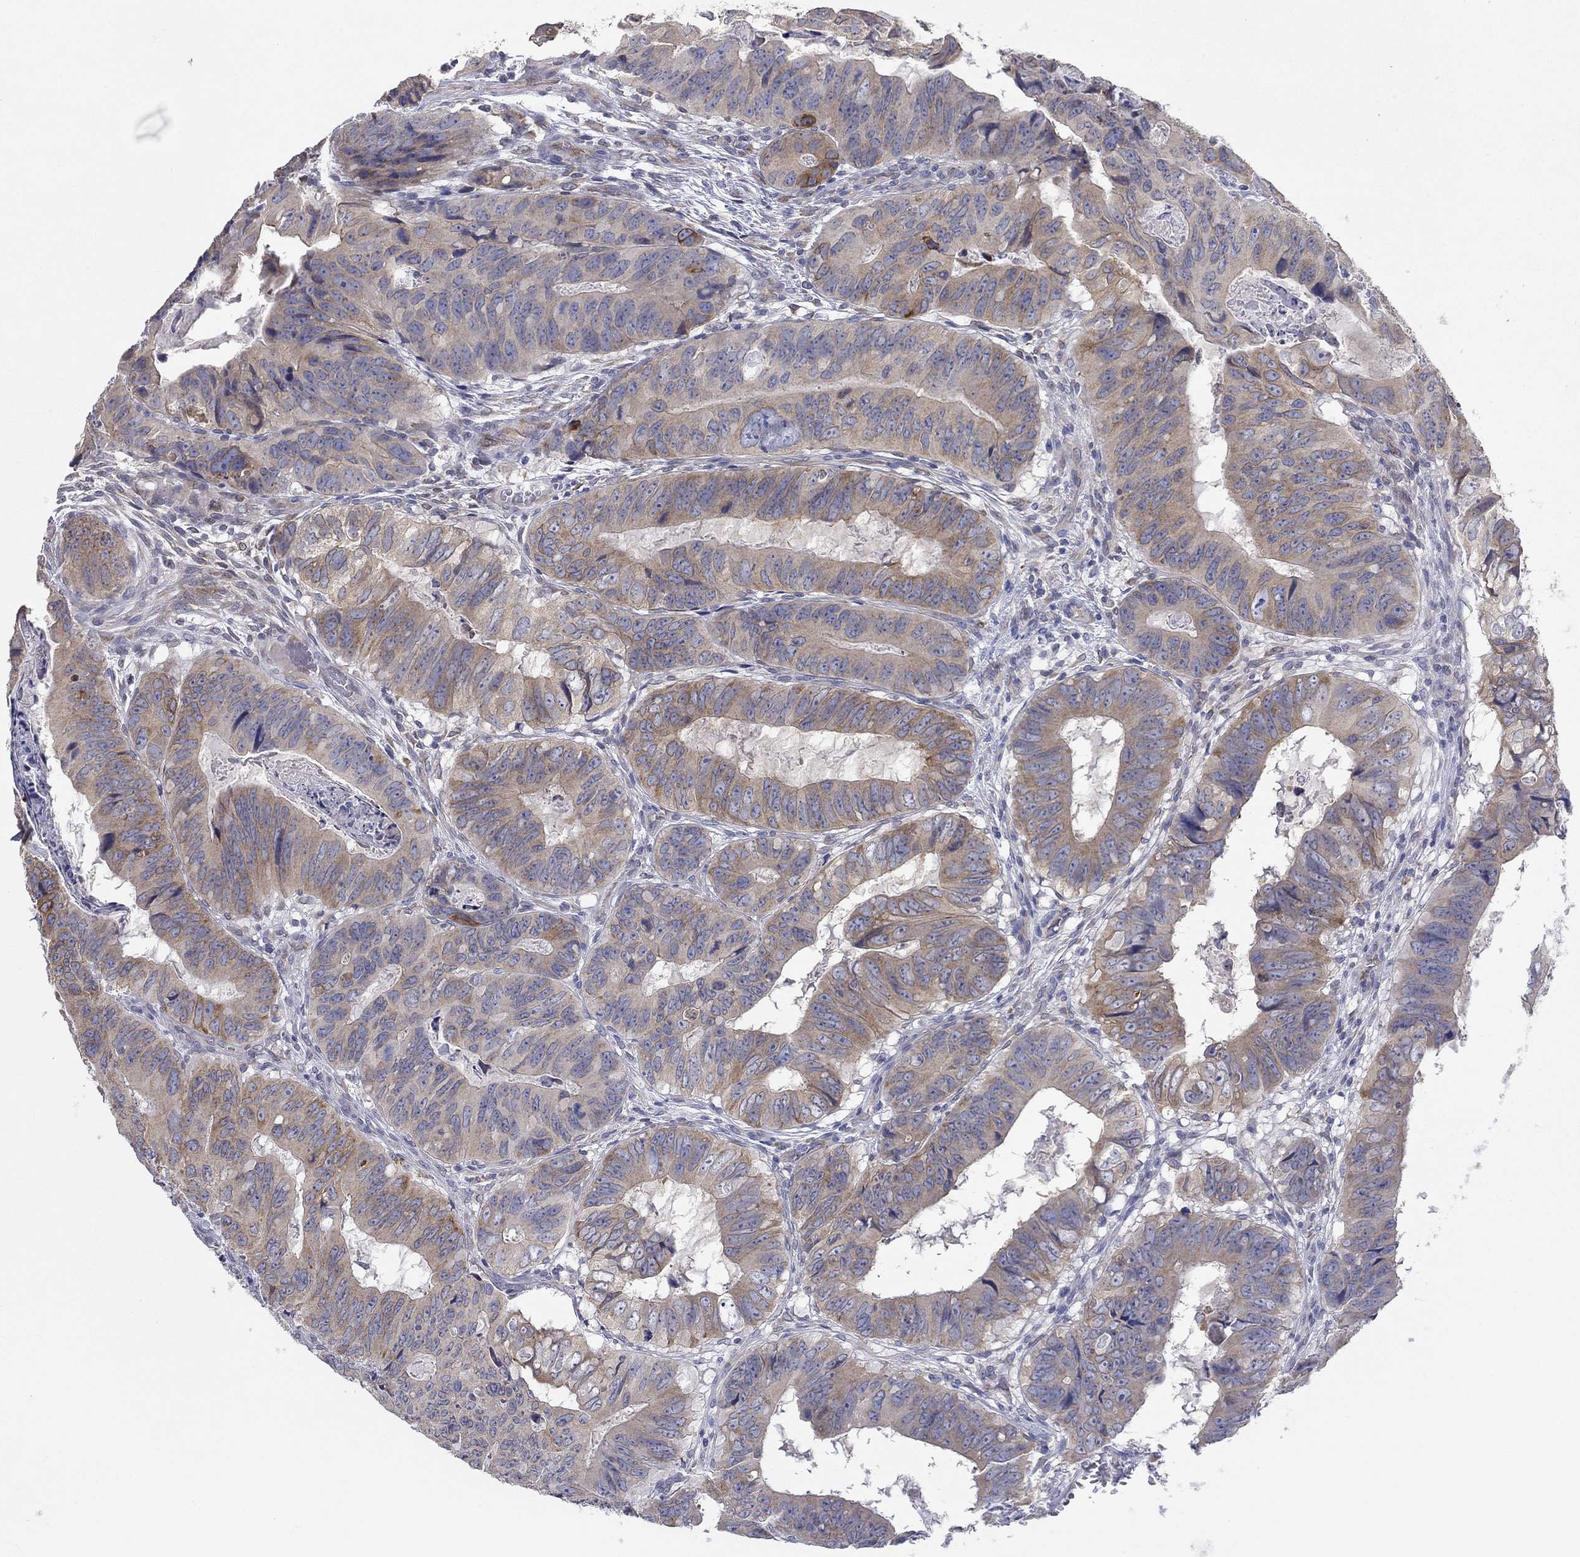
{"staining": {"intensity": "moderate", "quantity": "25%-75%", "location": "cytoplasmic/membranous"}, "tissue": "colorectal cancer", "cell_type": "Tumor cells", "image_type": "cancer", "snomed": [{"axis": "morphology", "description": "Adenocarcinoma, NOS"}, {"axis": "topography", "description": "Colon"}], "caption": "The immunohistochemical stain highlights moderate cytoplasmic/membranous expression in tumor cells of adenocarcinoma (colorectal) tissue. (DAB IHC, brown staining for protein, blue staining for nuclei).", "gene": "ERMP1", "patient": {"sex": "male", "age": 79}}